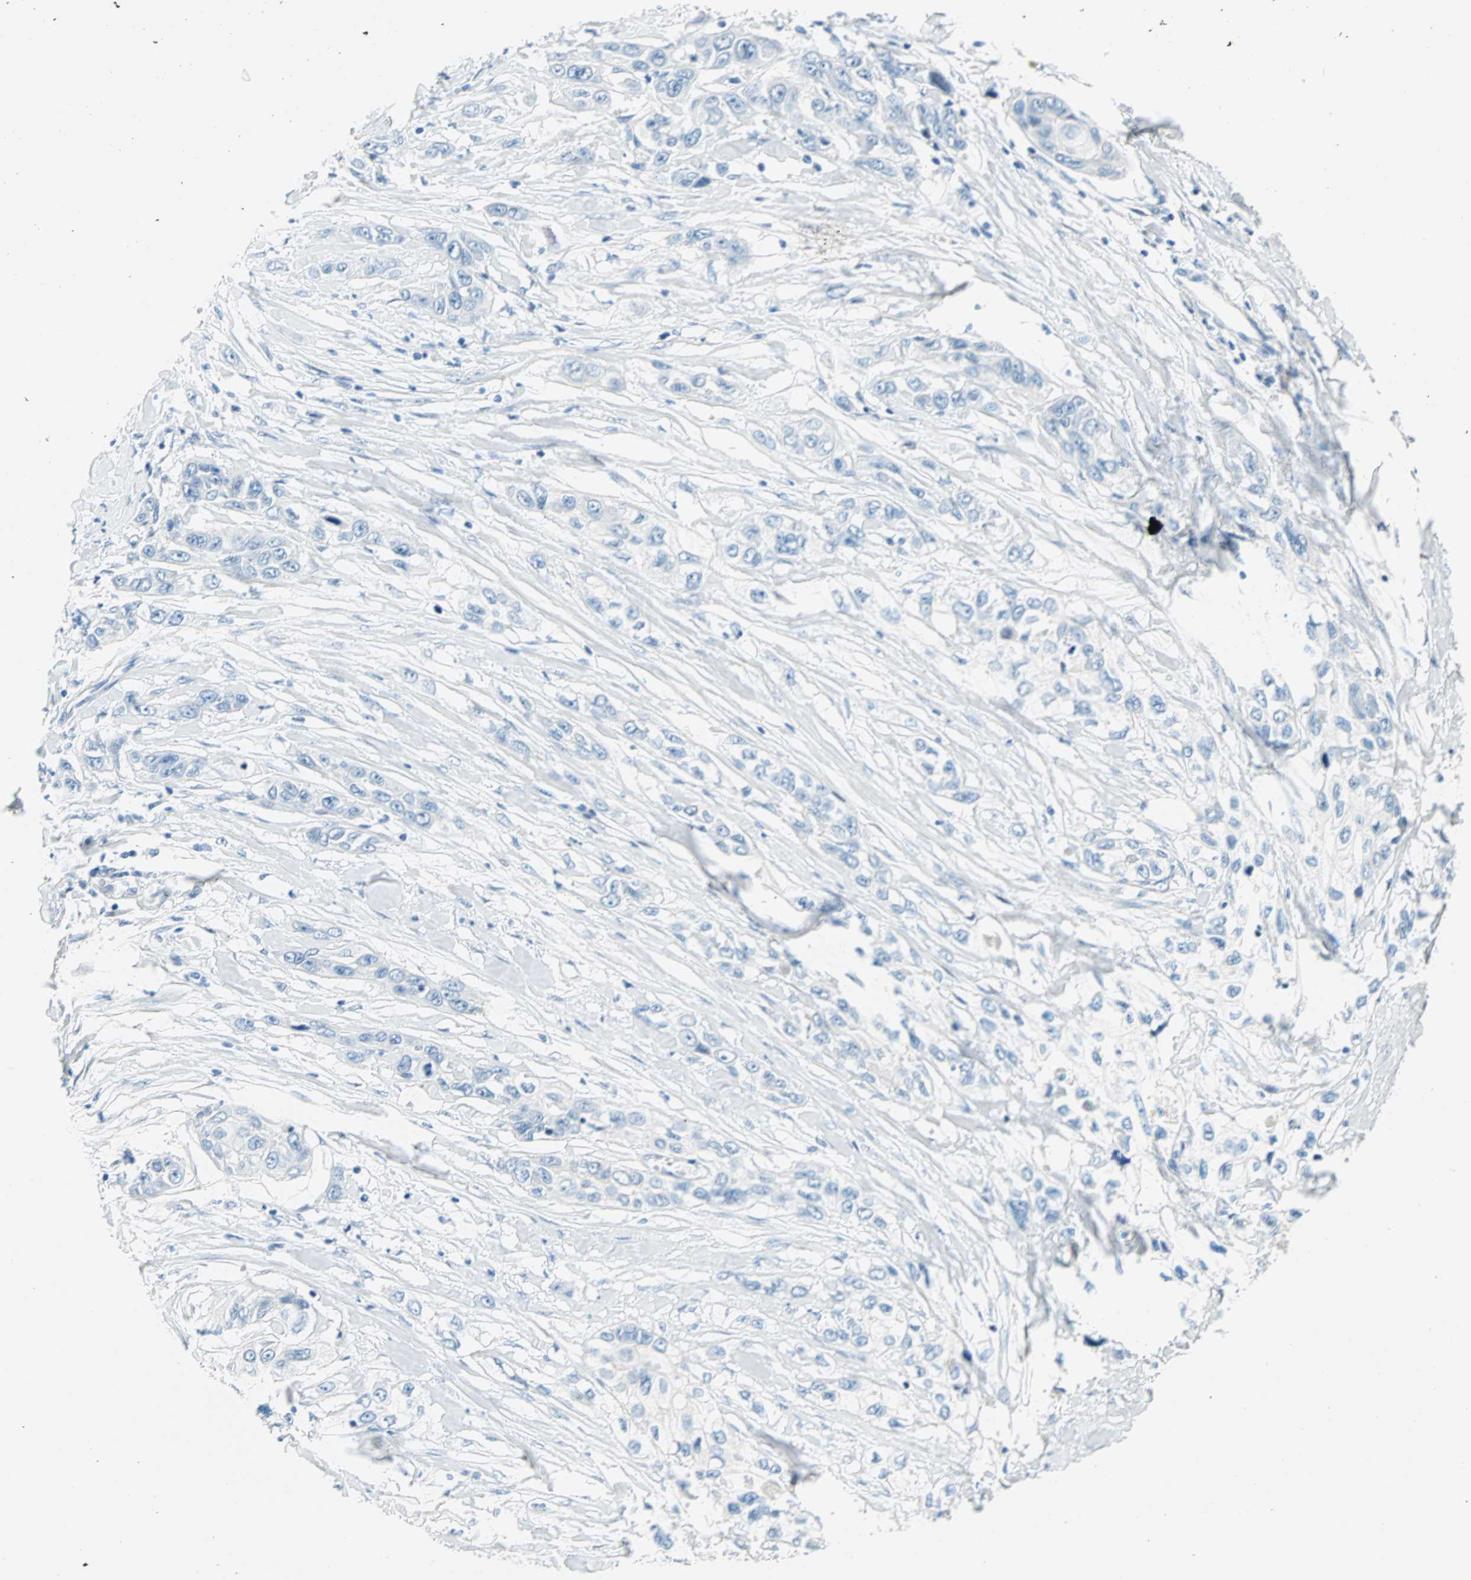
{"staining": {"intensity": "negative", "quantity": "none", "location": "none"}, "tissue": "pancreatic cancer", "cell_type": "Tumor cells", "image_type": "cancer", "snomed": [{"axis": "morphology", "description": "Adenocarcinoma, NOS"}, {"axis": "topography", "description": "Pancreas"}], "caption": "This image is of pancreatic adenocarcinoma stained with immunohistochemistry (IHC) to label a protein in brown with the nuclei are counter-stained blue. There is no expression in tumor cells. (DAB immunohistochemistry (IHC) visualized using brightfield microscopy, high magnification).", "gene": "TMEM163", "patient": {"sex": "female", "age": 70}}